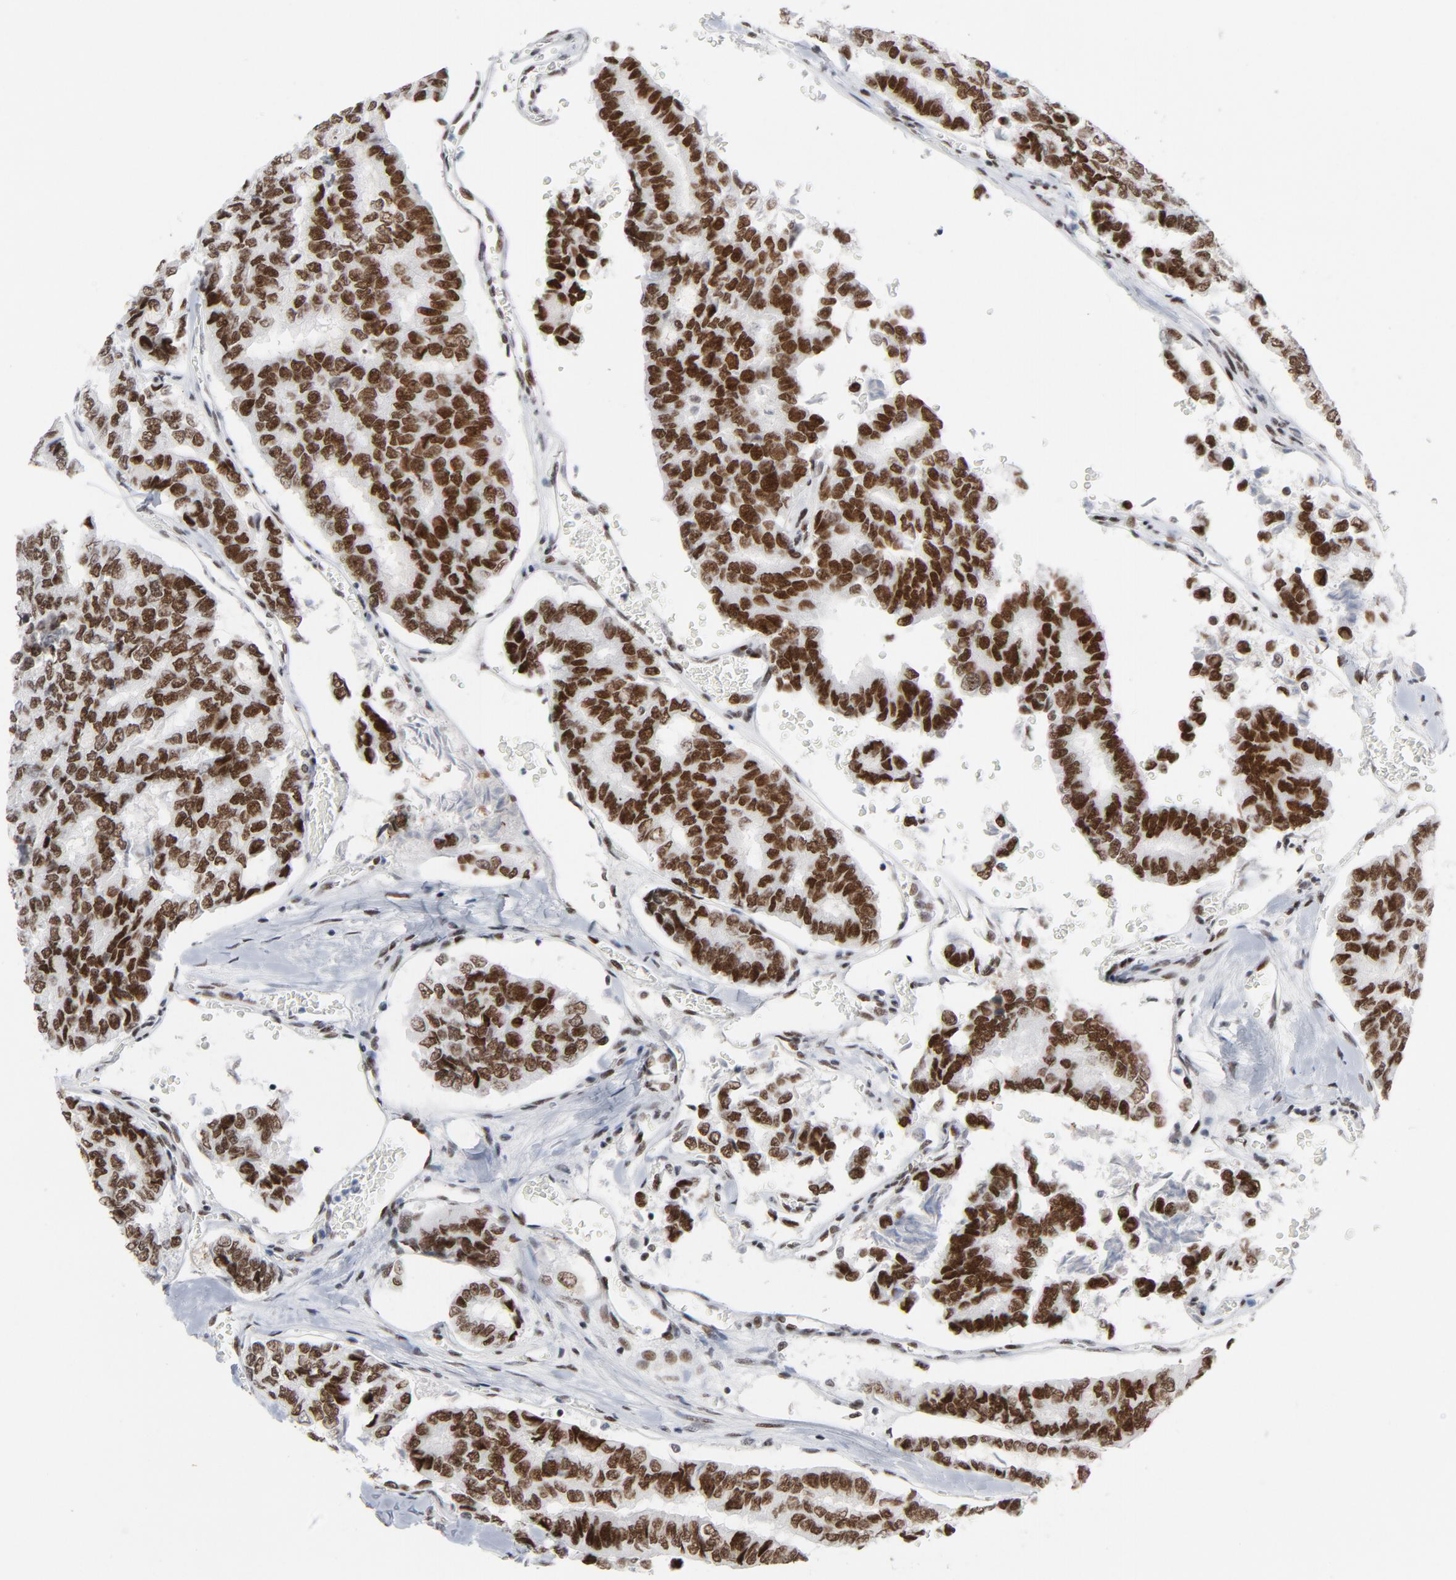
{"staining": {"intensity": "strong", "quantity": ">75%", "location": "nuclear"}, "tissue": "thyroid cancer", "cell_type": "Tumor cells", "image_type": "cancer", "snomed": [{"axis": "morphology", "description": "Papillary adenocarcinoma, NOS"}, {"axis": "topography", "description": "Thyroid gland"}], "caption": "This is a micrograph of IHC staining of thyroid cancer (papillary adenocarcinoma), which shows strong expression in the nuclear of tumor cells.", "gene": "HSF1", "patient": {"sex": "female", "age": 35}}